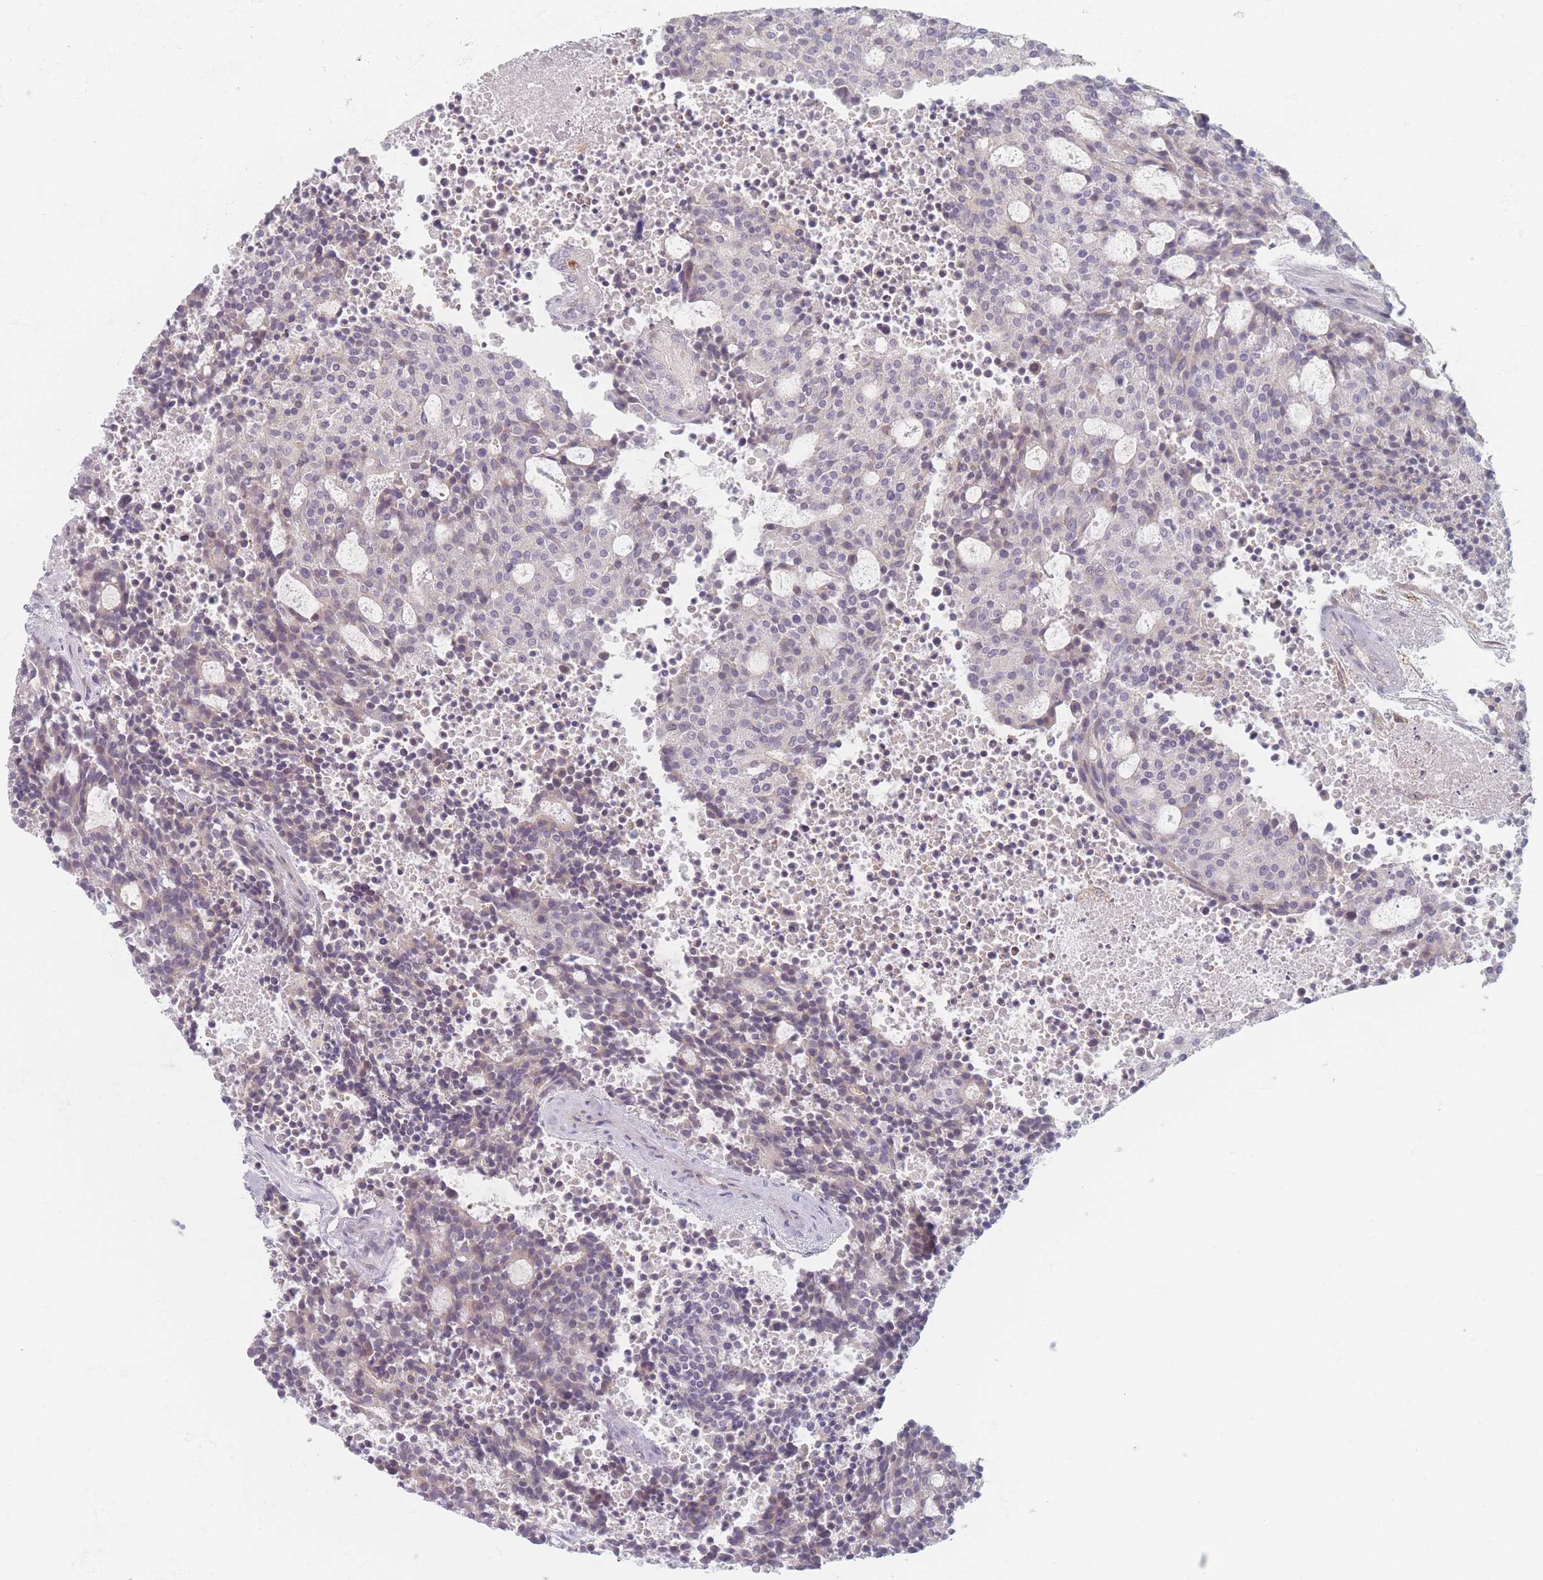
{"staining": {"intensity": "negative", "quantity": "none", "location": "none"}, "tissue": "carcinoid", "cell_type": "Tumor cells", "image_type": "cancer", "snomed": [{"axis": "morphology", "description": "Carcinoid, malignant, NOS"}, {"axis": "topography", "description": "Pancreas"}], "caption": "A high-resolution histopathology image shows IHC staining of malignant carcinoid, which shows no significant staining in tumor cells. (Brightfield microscopy of DAB immunohistochemistry at high magnification).", "gene": "TMOD1", "patient": {"sex": "female", "age": 54}}